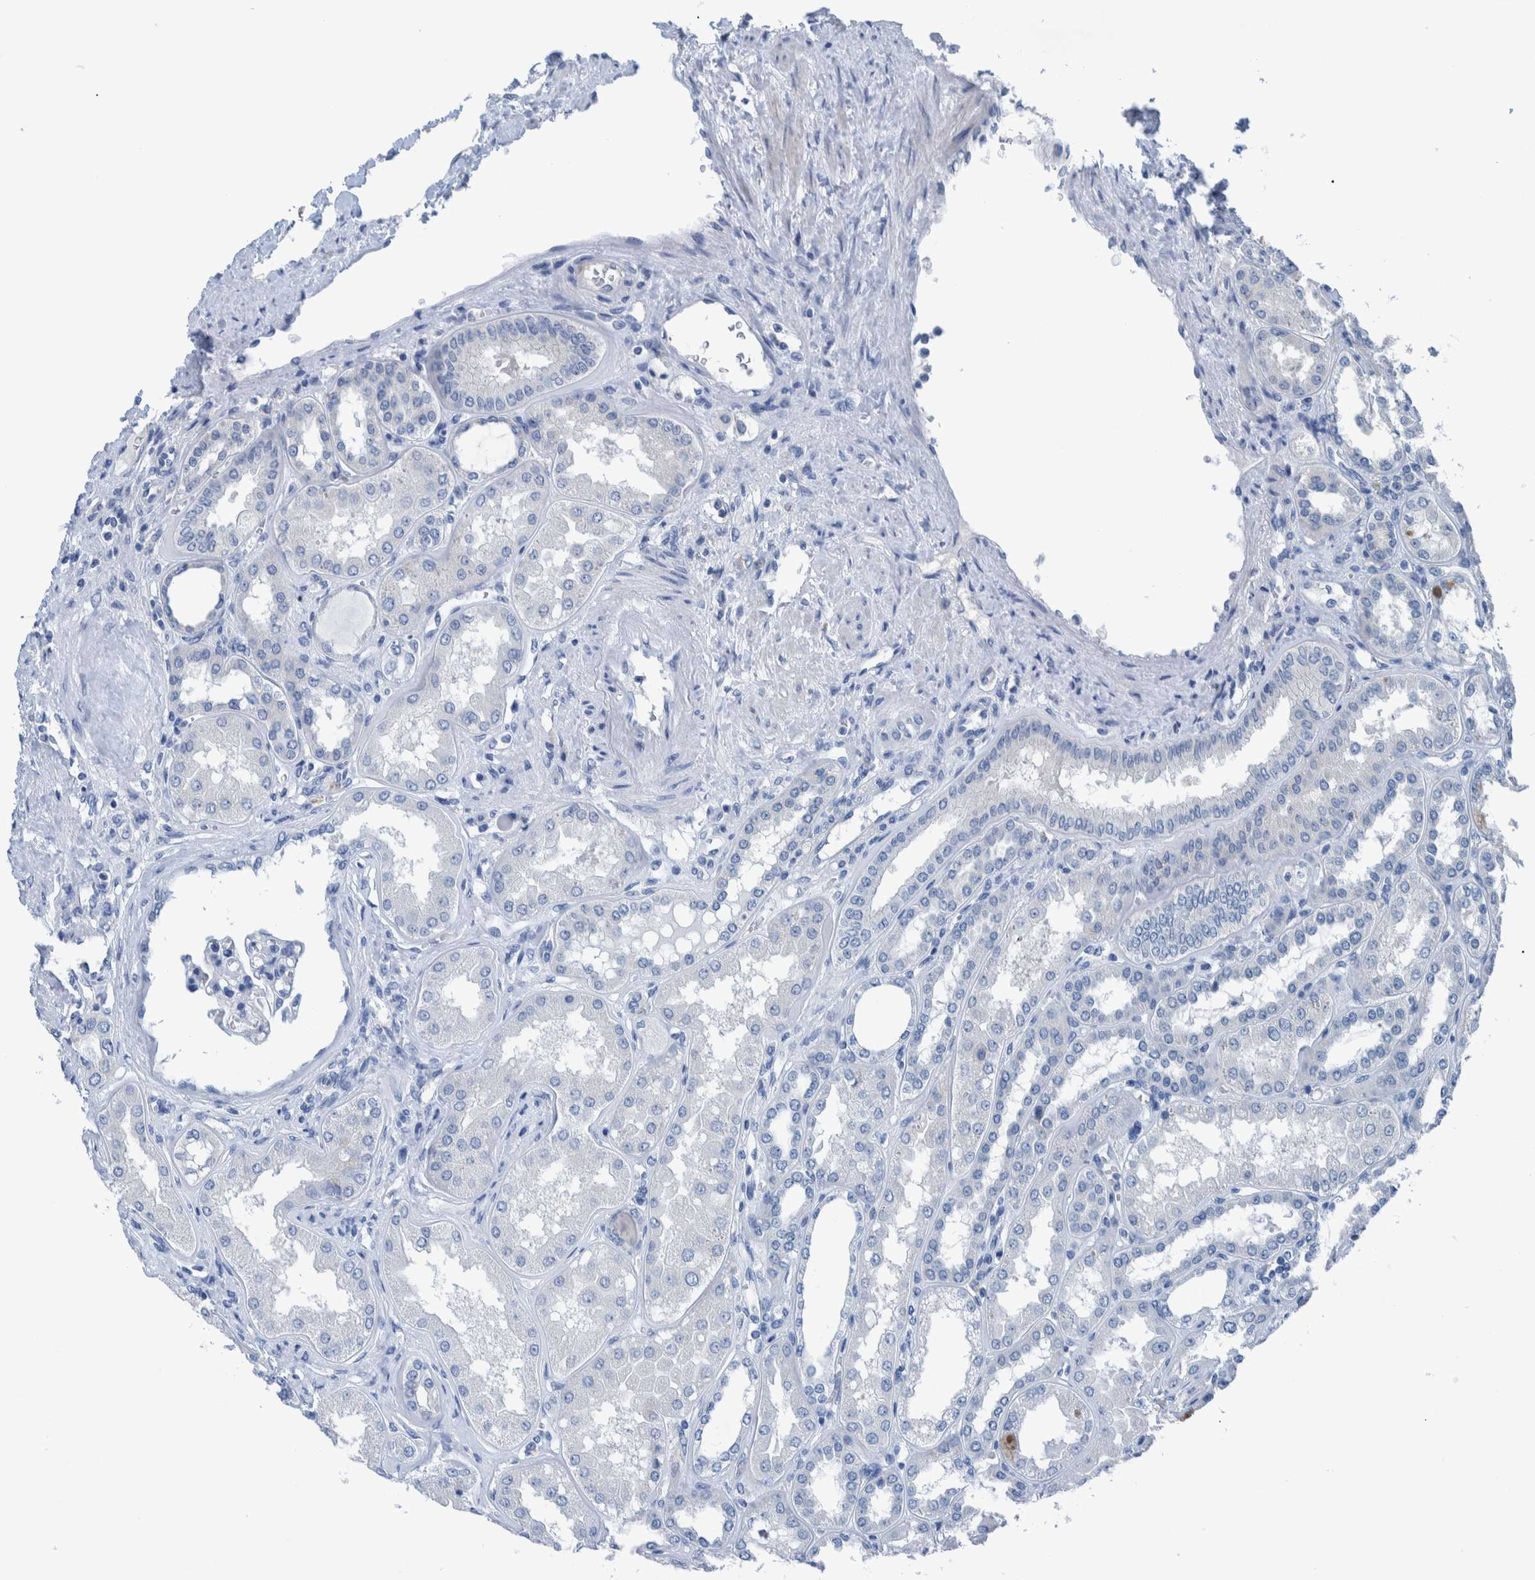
{"staining": {"intensity": "negative", "quantity": "none", "location": "none"}, "tissue": "kidney", "cell_type": "Cells in glomeruli", "image_type": "normal", "snomed": [{"axis": "morphology", "description": "Normal tissue, NOS"}, {"axis": "topography", "description": "Kidney"}], "caption": "A histopathology image of kidney stained for a protein displays no brown staining in cells in glomeruli.", "gene": "IDO1", "patient": {"sex": "female", "age": 56}}